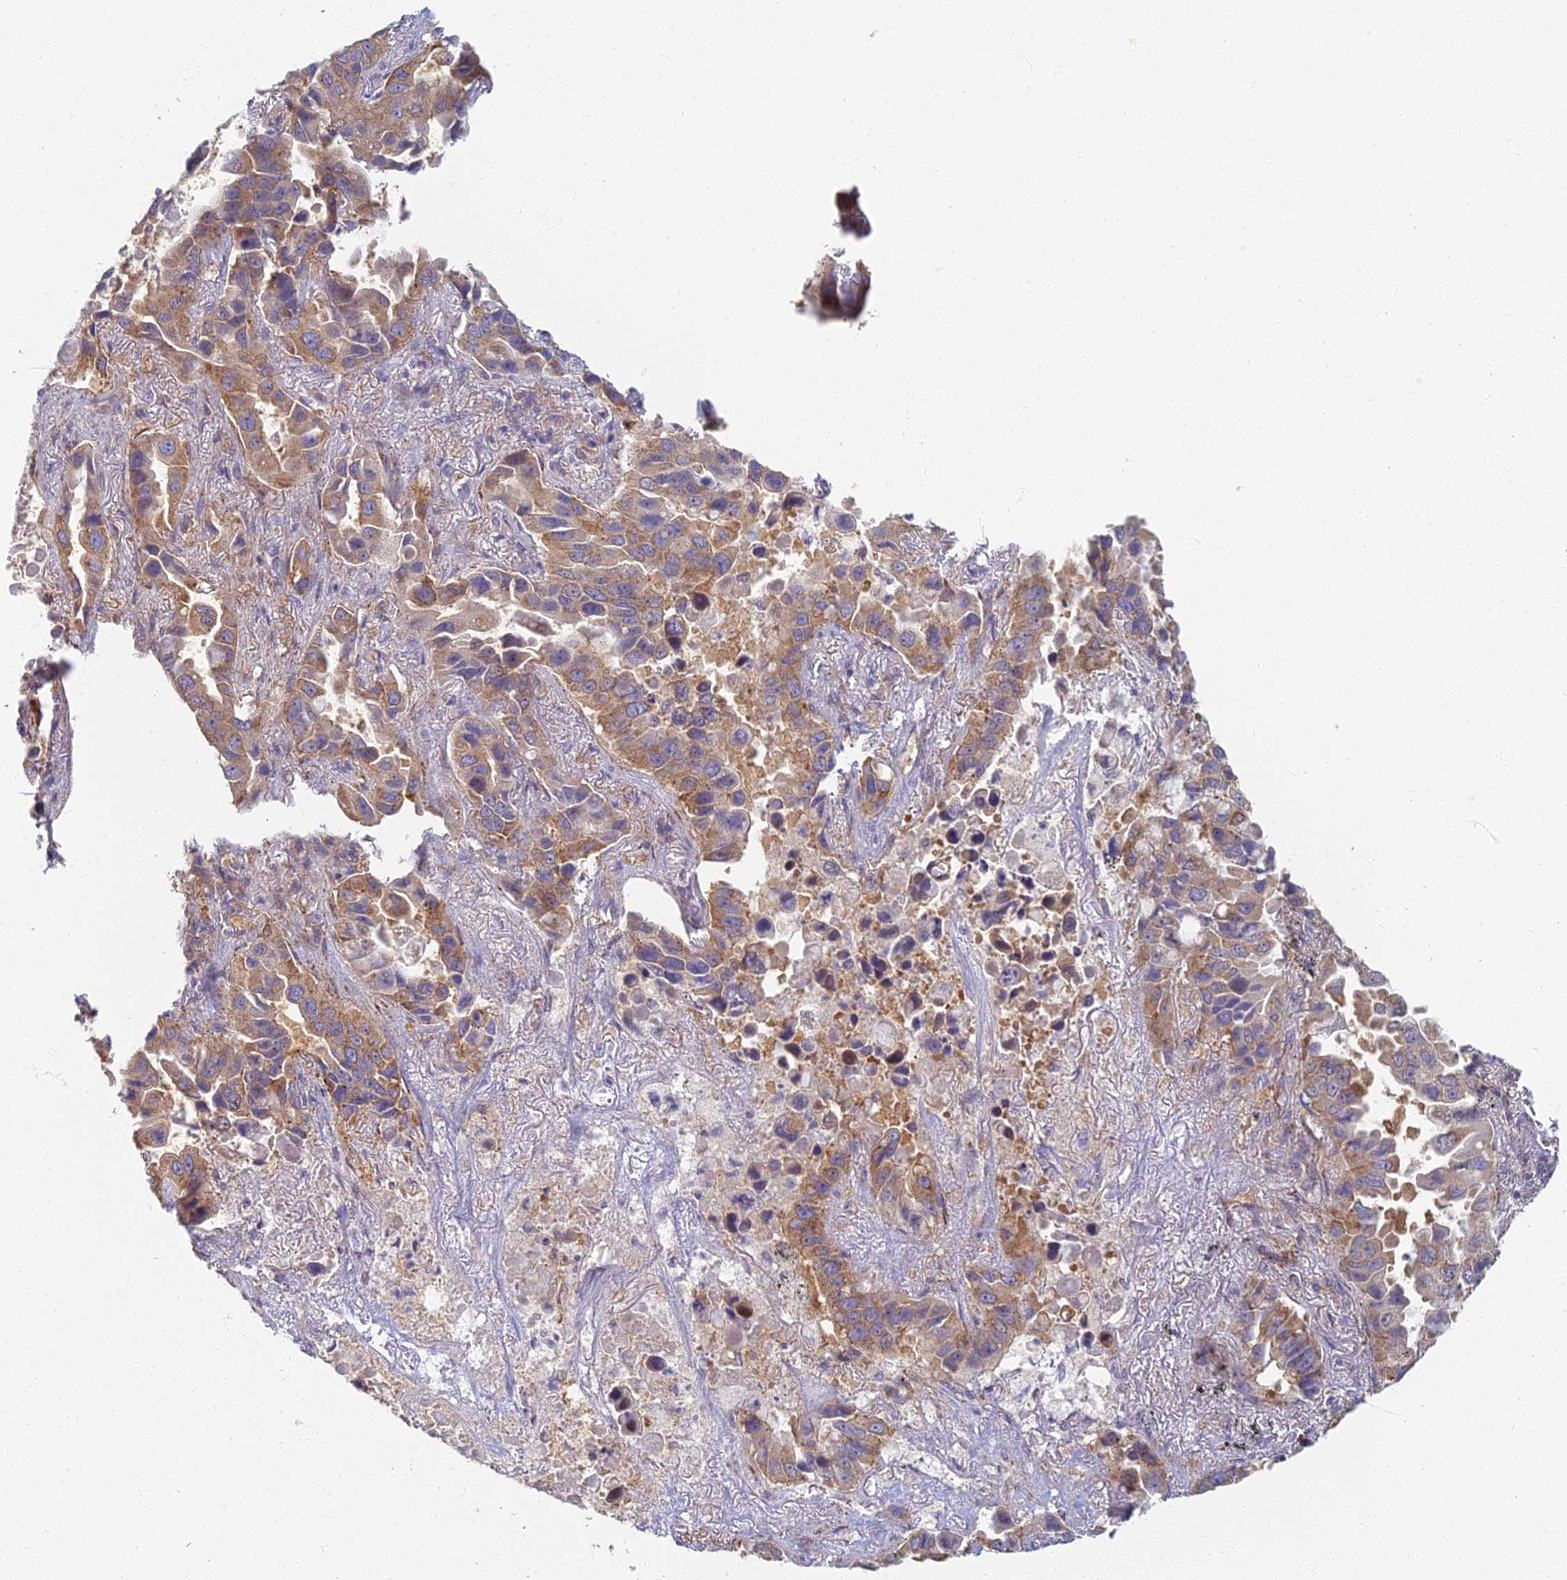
{"staining": {"intensity": "moderate", "quantity": ">75%", "location": "cytoplasmic/membranous"}, "tissue": "lung cancer", "cell_type": "Tumor cells", "image_type": "cancer", "snomed": [{"axis": "morphology", "description": "Adenocarcinoma, NOS"}, {"axis": "topography", "description": "Lung"}], "caption": "Lung cancer was stained to show a protein in brown. There is medium levels of moderate cytoplasmic/membranous expression in about >75% of tumor cells. Immunohistochemistry (ihc) stains the protein in brown and the nuclei are stained blue.", "gene": "RBSN", "patient": {"sex": "male", "age": 64}}